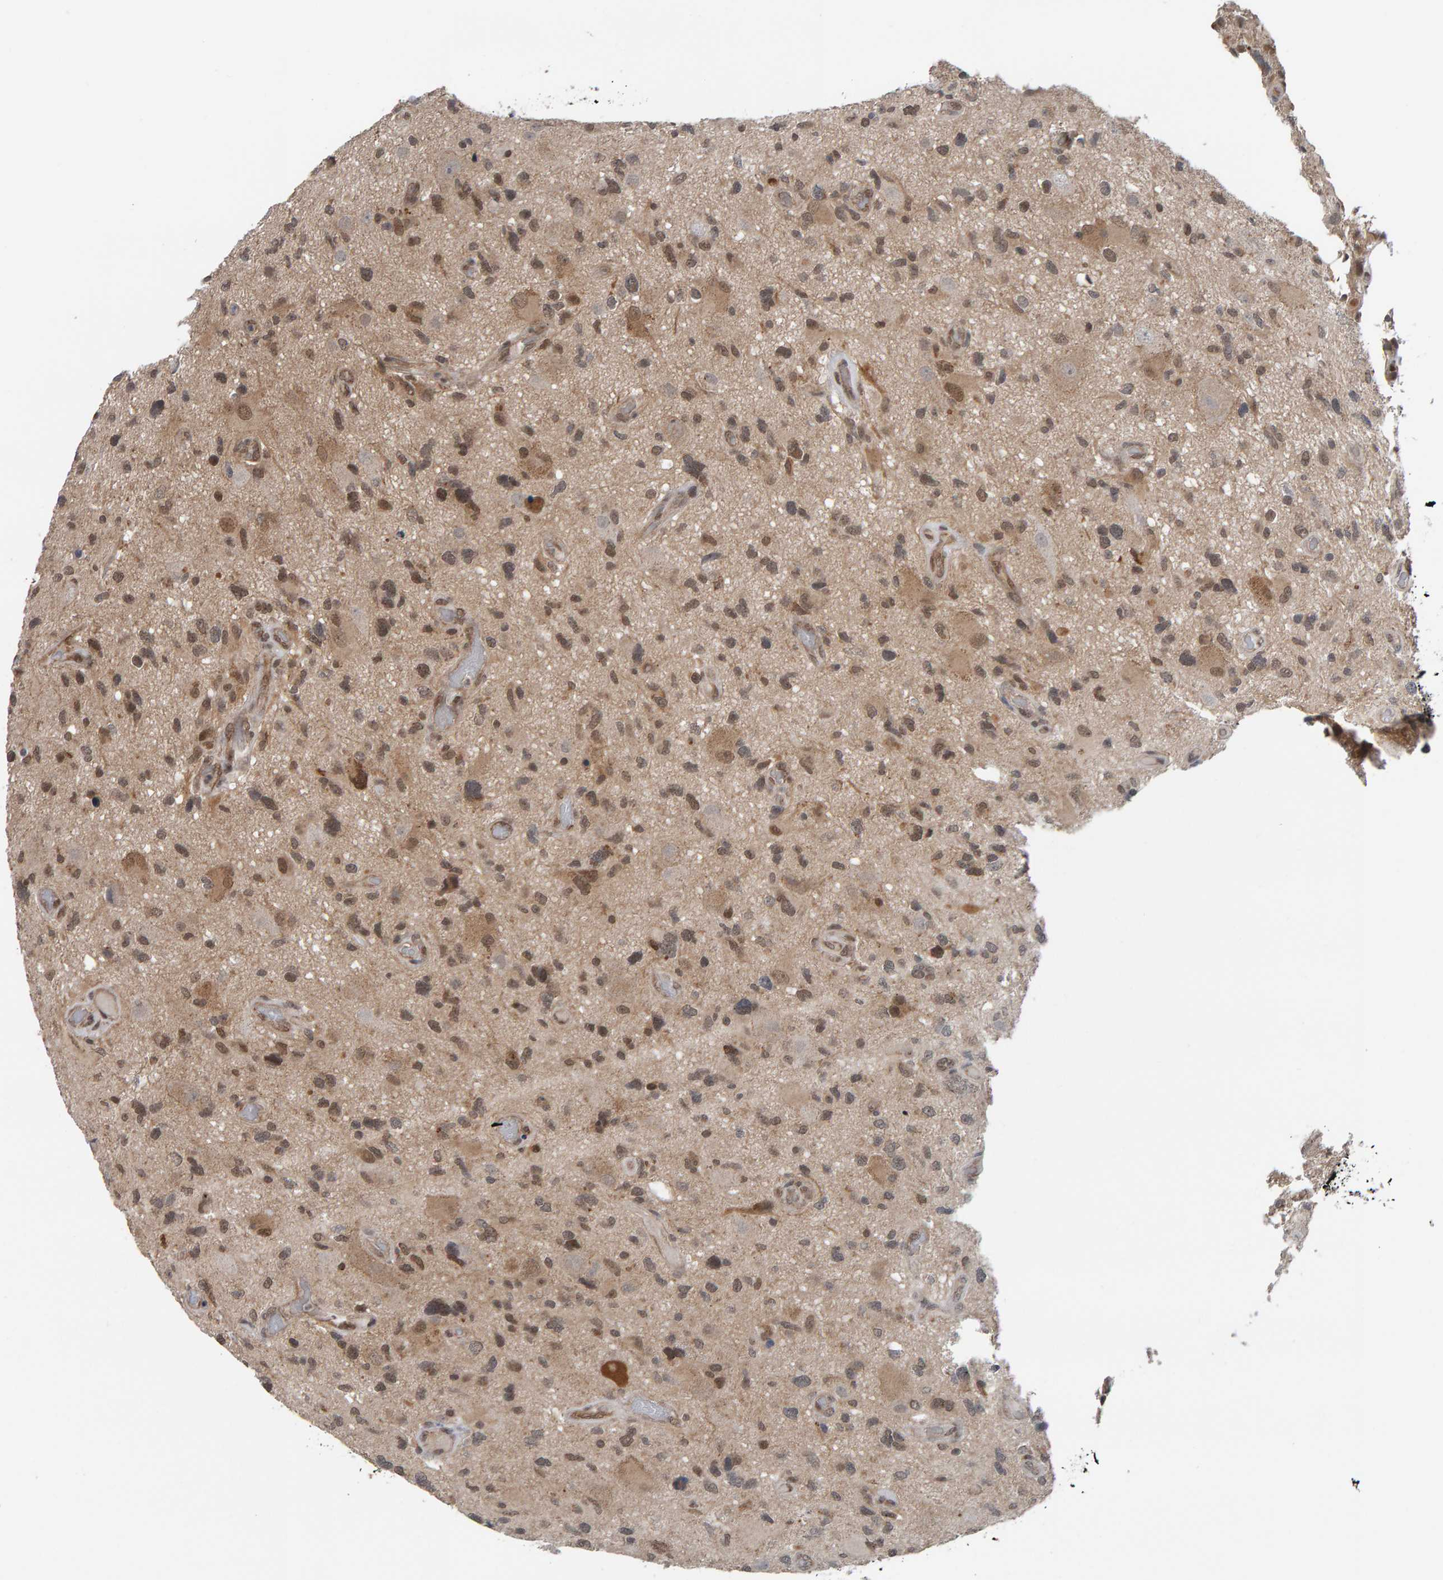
{"staining": {"intensity": "weak", "quantity": "25%-75%", "location": "nuclear"}, "tissue": "glioma", "cell_type": "Tumor cells", "image_type": "cancer", "snomed": [{"axis": "morphology", "description": "Glioma, malignant, High grade"}, {"axis": "topography", "description": "Brain"}], "caption": "Human malignant high-grade glioma stained for a protein (brown) displays weak nuclear positive expression in about 25%-75% of tumor cells.", "gene": "COASY", "patient": {"sex": "male", "age": 33}}